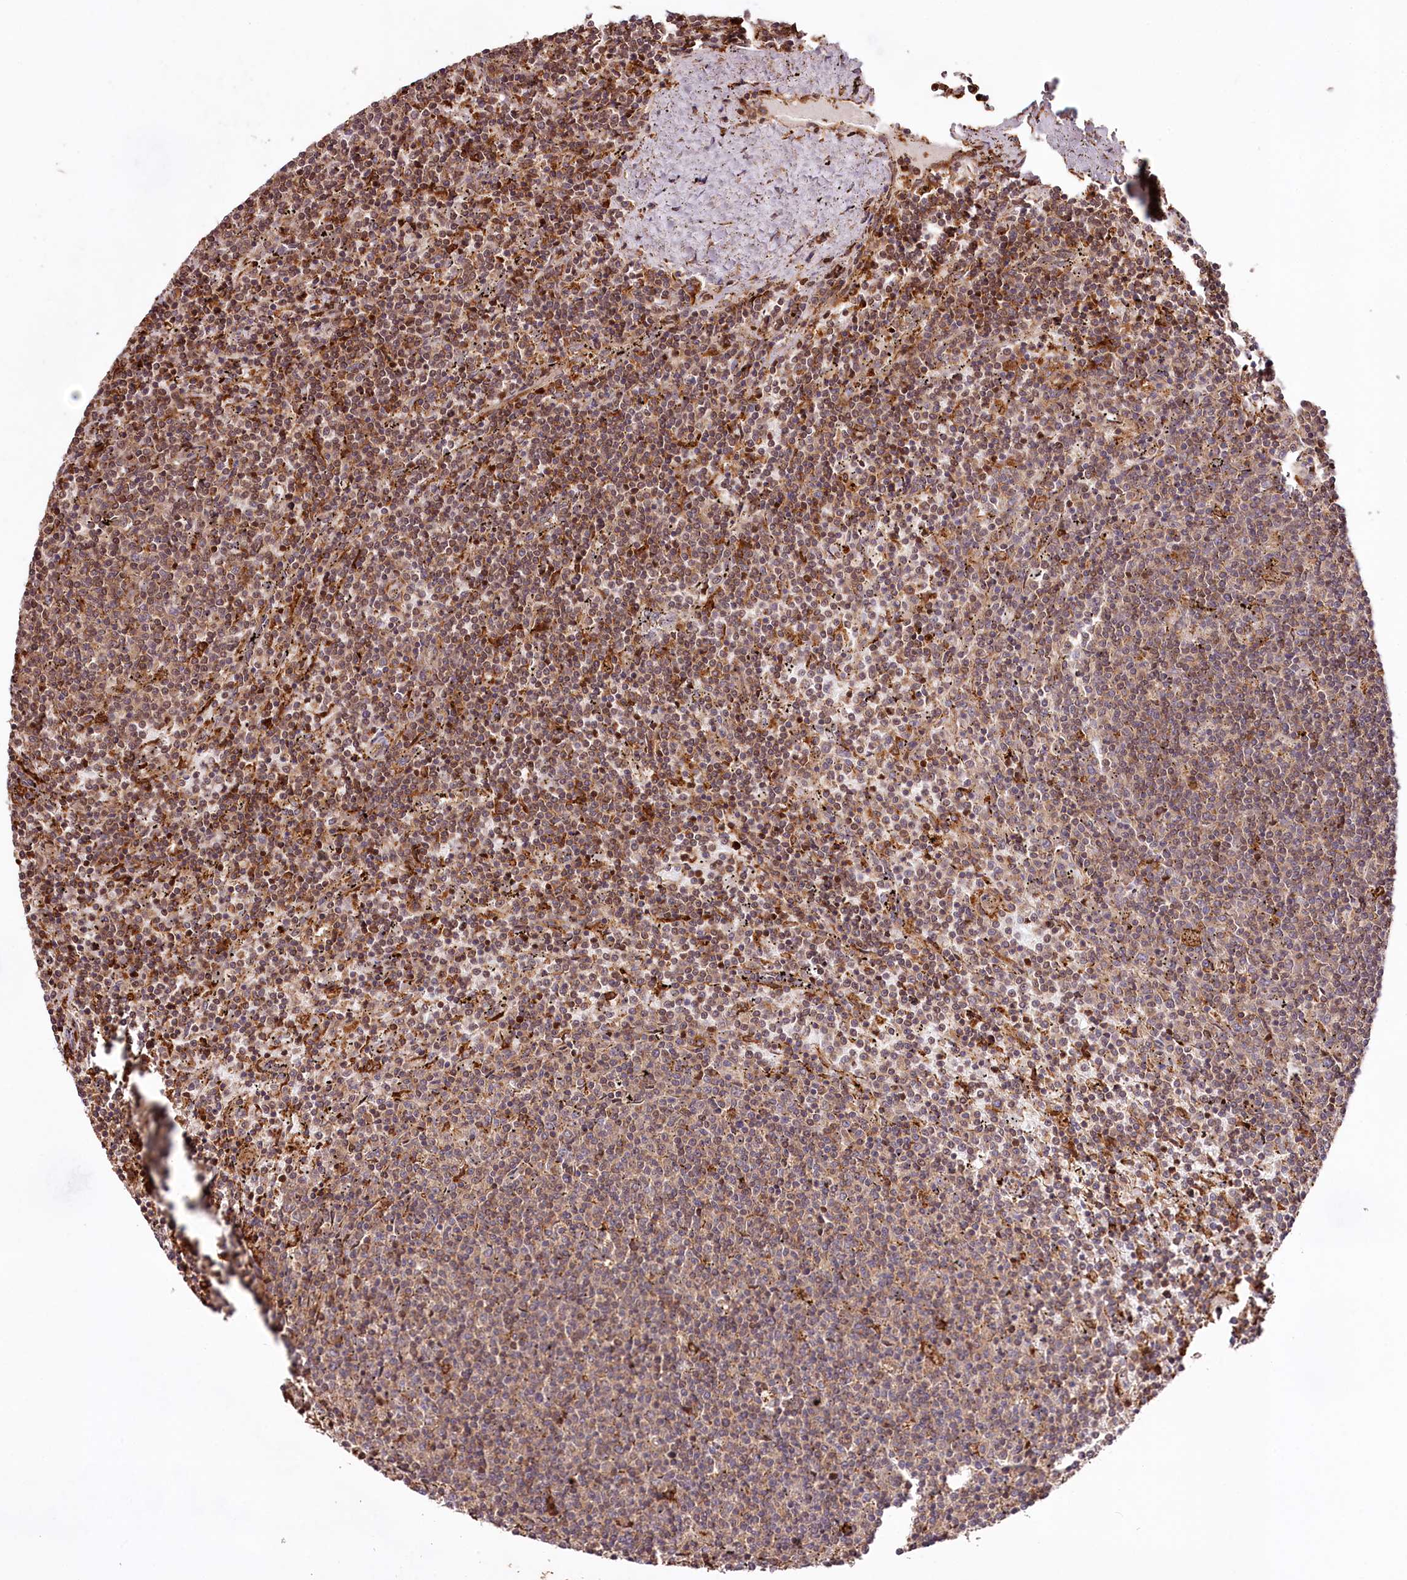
{"staining": {"intensity": "moderate", "quantity": "25%-75%", "location": "cytoplasmic/membranous"}, "tissue": "lymphoma", "cell_type": "Tumor cells", "image_type": "cancer", "snomed": [{"axis": "morphology", "description": "Malignant lymphoma, non-Hodgkin's type, Low grade"}, {"axis": "topography", "description": "Spleen"}], "caption": "Approximately 25%-75% of tumor cells in human lymphoma reveal moderate cytoplasmic/membranous protein positivity as visualized by brown immunohistochemical staining.", "gene": "KIF14", "patient": {"sex": "female", "age": 50}}